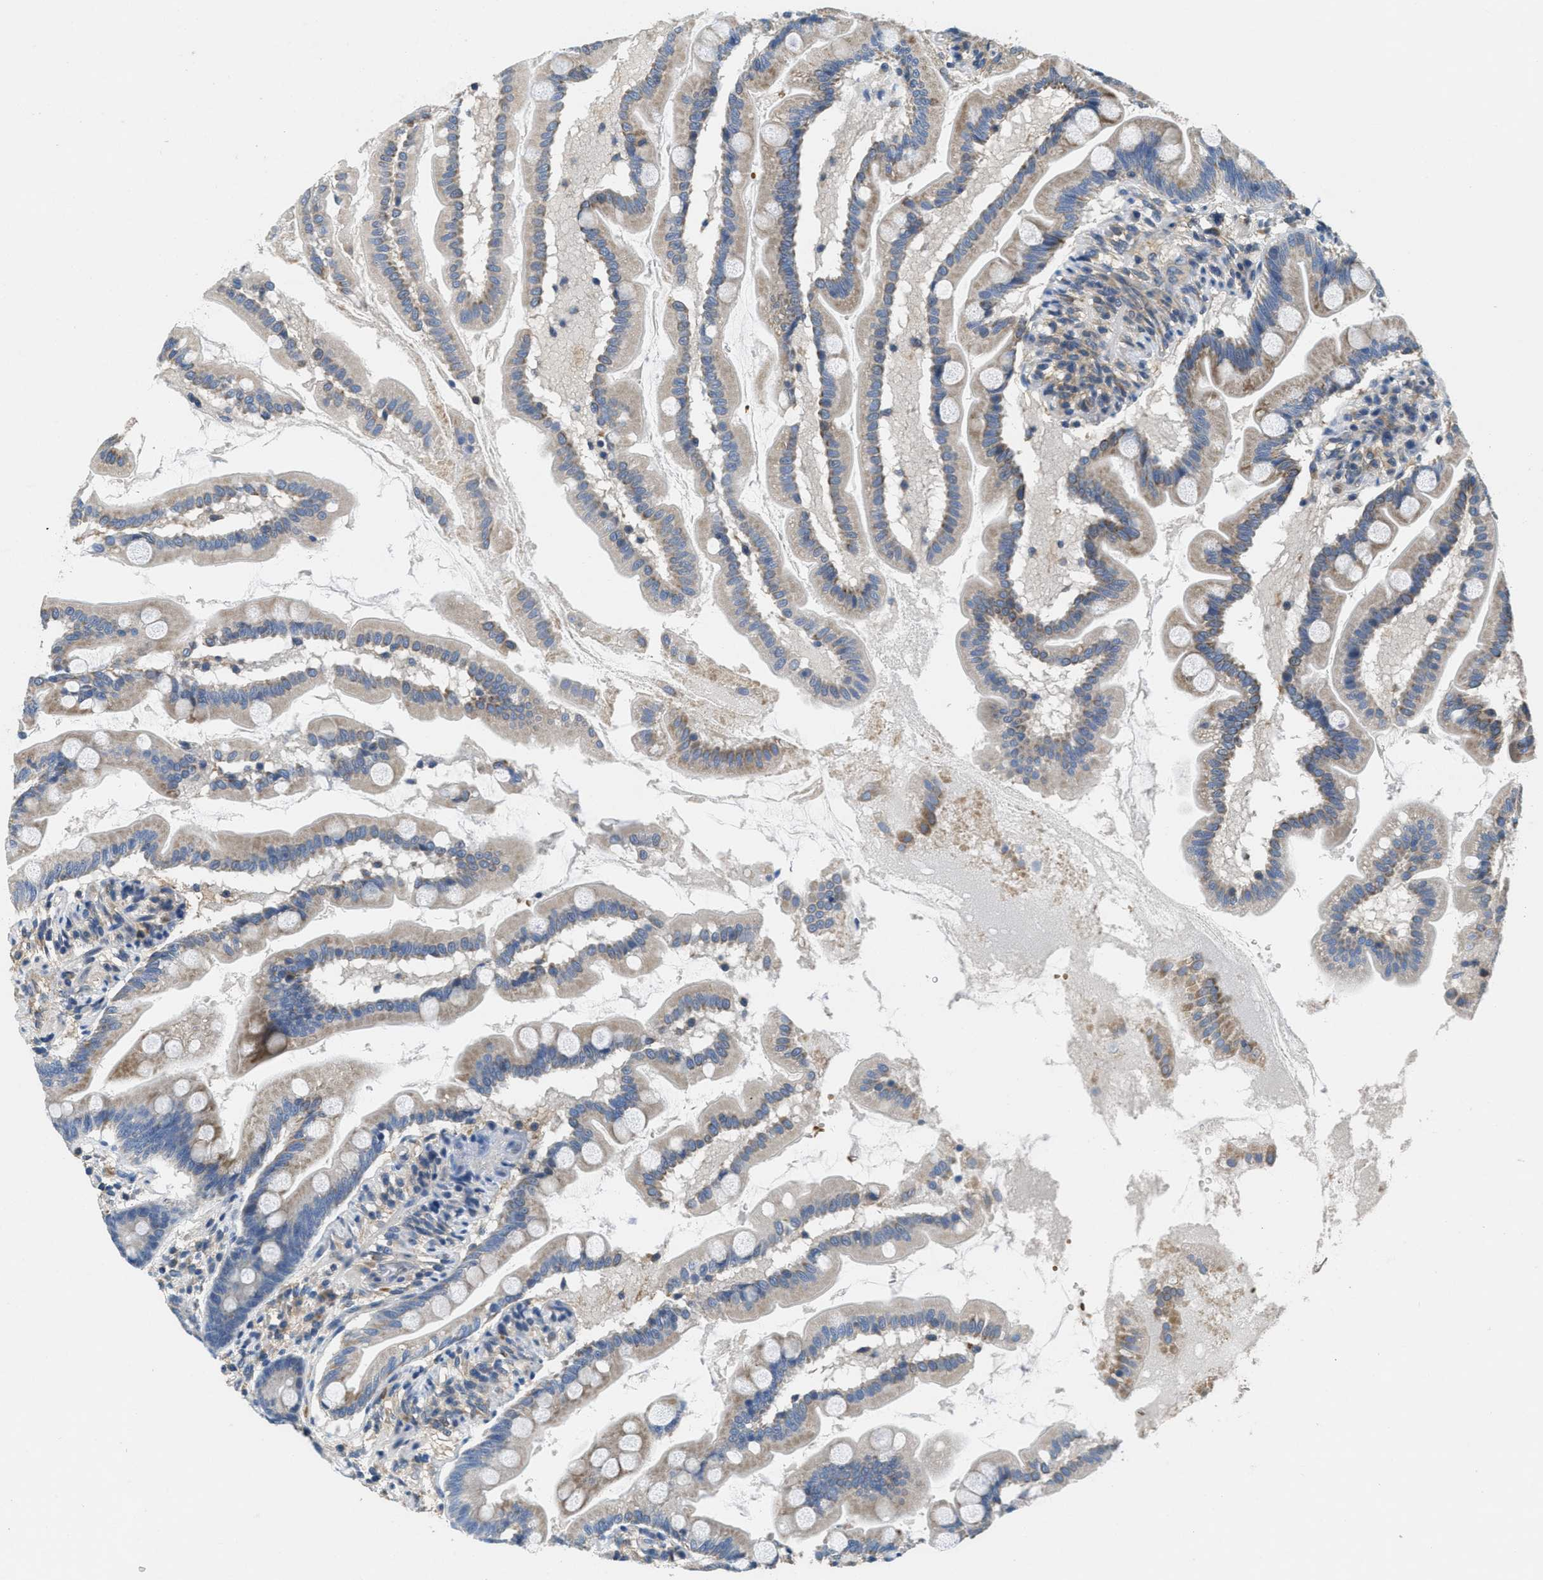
{"staining": {"intensity": "moderate", "quantity": ">75%", "location": "cytoplasmic/membranous"}, "tissue": "small intestine", "cell_type": "Glandular cells", "image_type": "normal", "snomed": [{"axis": "morphology", "description": "Normal tissue, NOS"}, {"axis": "topography", "description": "Small intestine"}], "caption": "Immunohistochemistry histopathology image of benign small intestine stained for a protein (brown), which shows medium levels of moderate cytoplasmic/membranous positivity in approximately >75% of glandular cells.", "gene": "DGKE", "patient": {"sex": "female", "age": 56}}